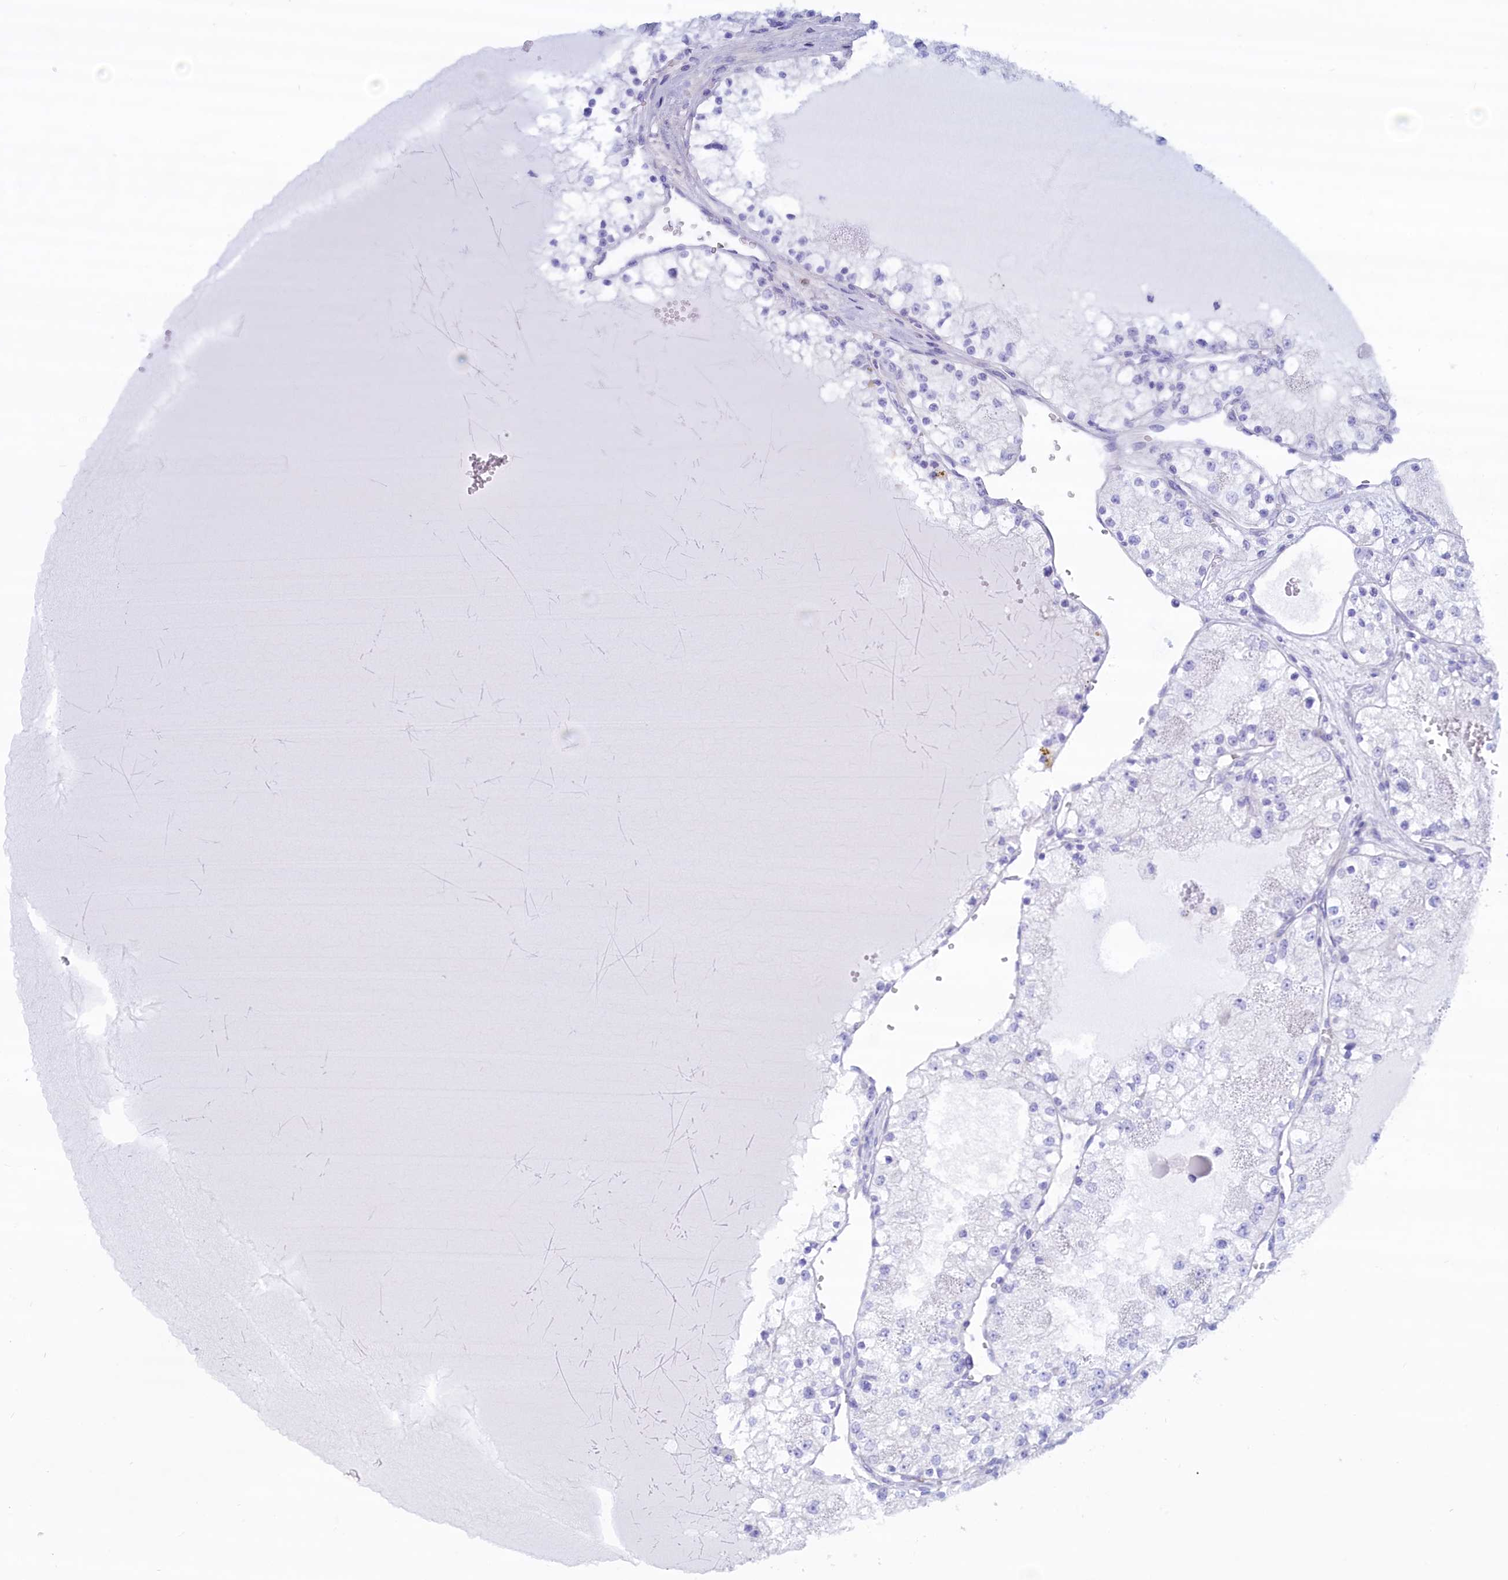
{"staining": {"intensity": "negative", "quantity": "none", "location": "none"}, "tissue": "renal cancer", "cell_type": "Tumor cells", "image_type": "cancer", "snomed": [{"axis": "morphology", "description": "Normal tissue, NOS"}, {"axis": "morphology", "description": "Adenocarcinoma, NOS"}, {"axis": "topography", "description": "Kidney"}], "caption": "Tumor cells are negative for brown protein staining in renal cancer (adenocarcinoma).", "gene": "MPV17L2", "patient": {"sex": "male", "age": 68}}